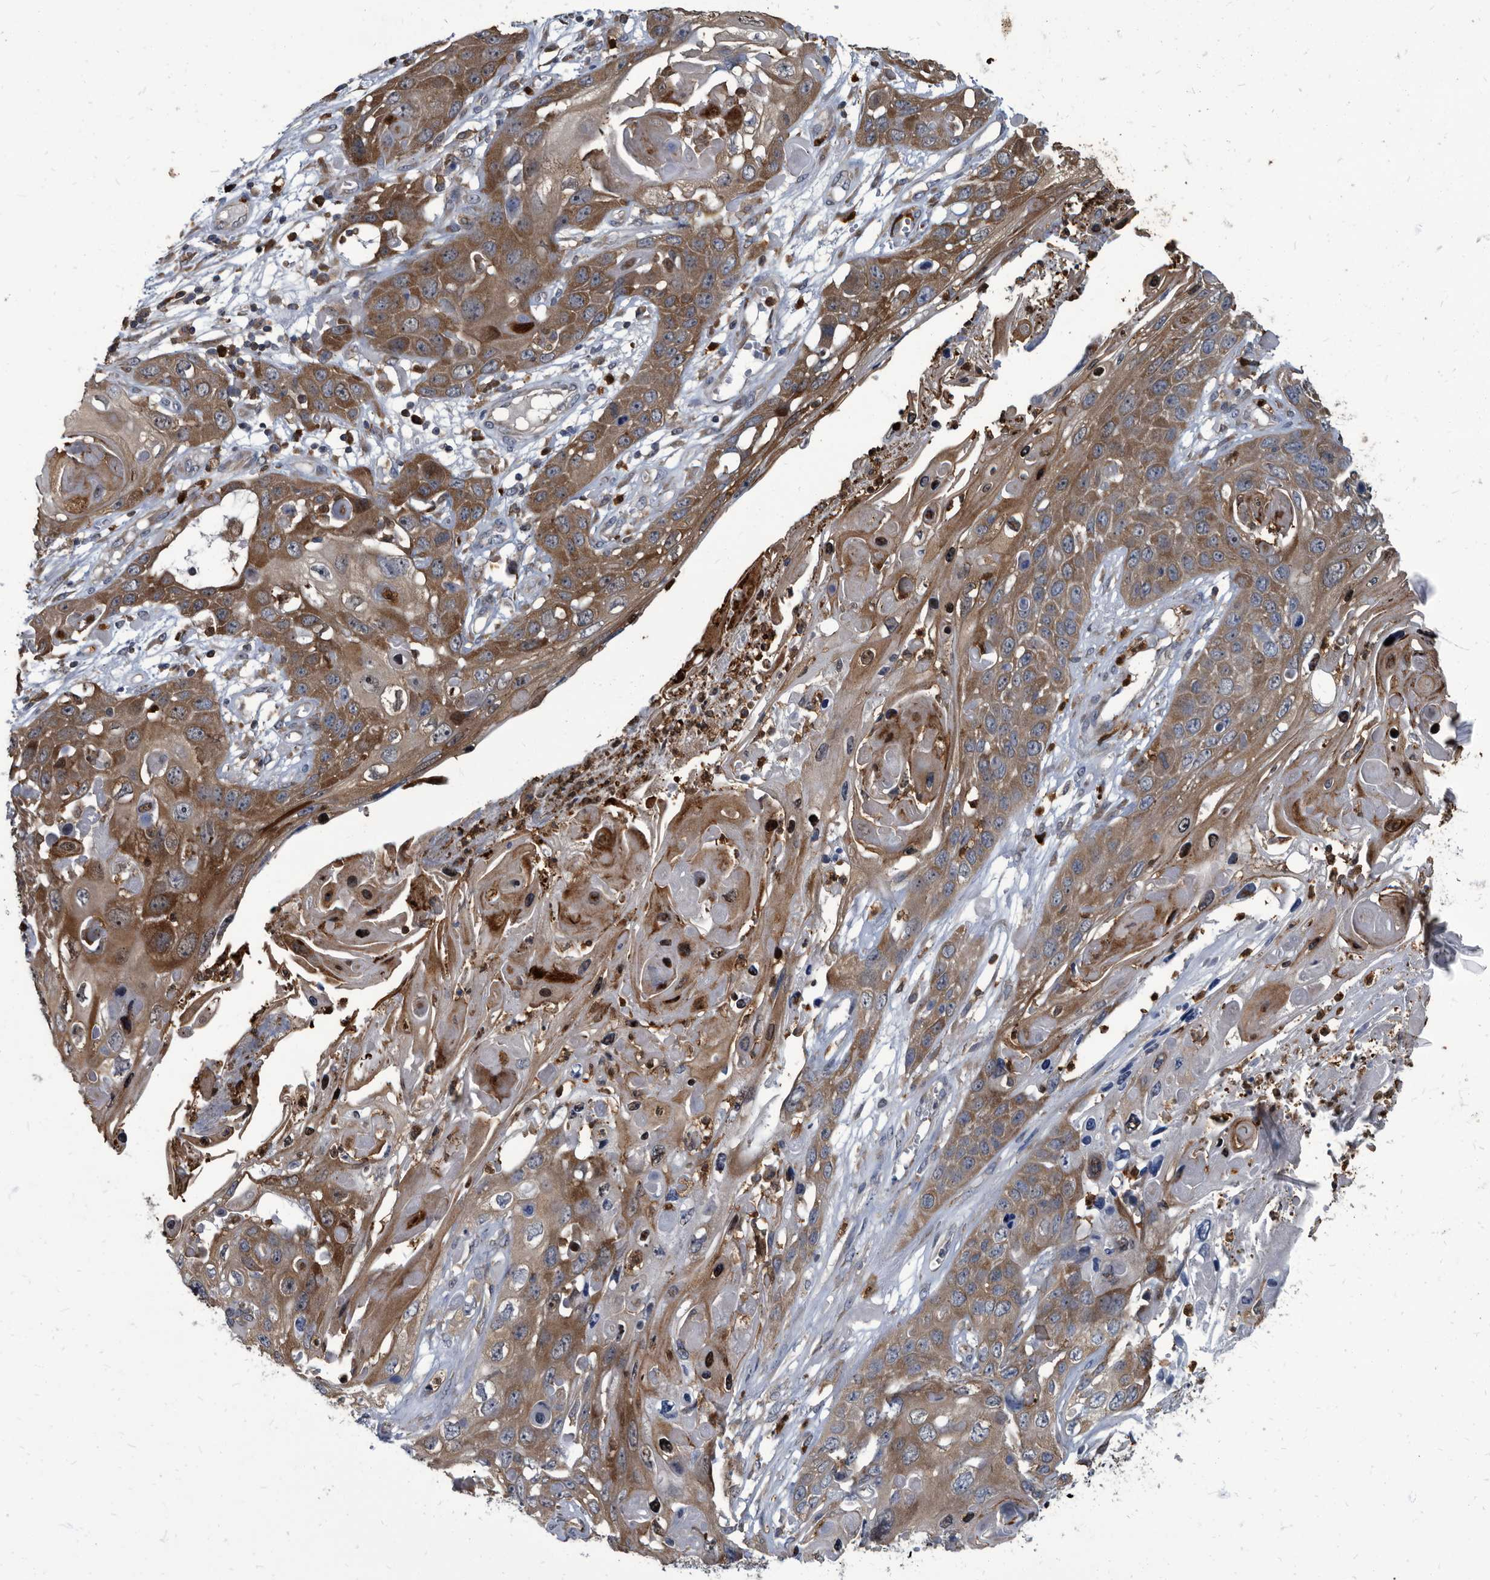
{"staining": {"intensity": "moderate", "quantity": ">75%", "location": "cytoplasmic/membranous"}, "tissue": "skin cancer", "cell_type": "Tumor cells", "image_type": "cancer", "snomed": [{"axis": "morphology", "description": "Squamous cell carcinoma, NOS"}, {"axis": "topography", "description": "Skin"}], "caption": "Immunohistochemistry (IHC) staining of skin cancer (squamous cell carcinoma), which demonstrates medium levels of moderate cytoplasmic/membranous expression in about >75% of tumor cells indicating moderate cytoplasmic/membranous protein positivity. The staining was performed using DAB (3,3'-diaminobenzidine) (brown) for protein detection and nuclei were counterstained in hematoxylin (blue).", "gene": "CDV3", "patient": {"sex": "male", "age": 55}}